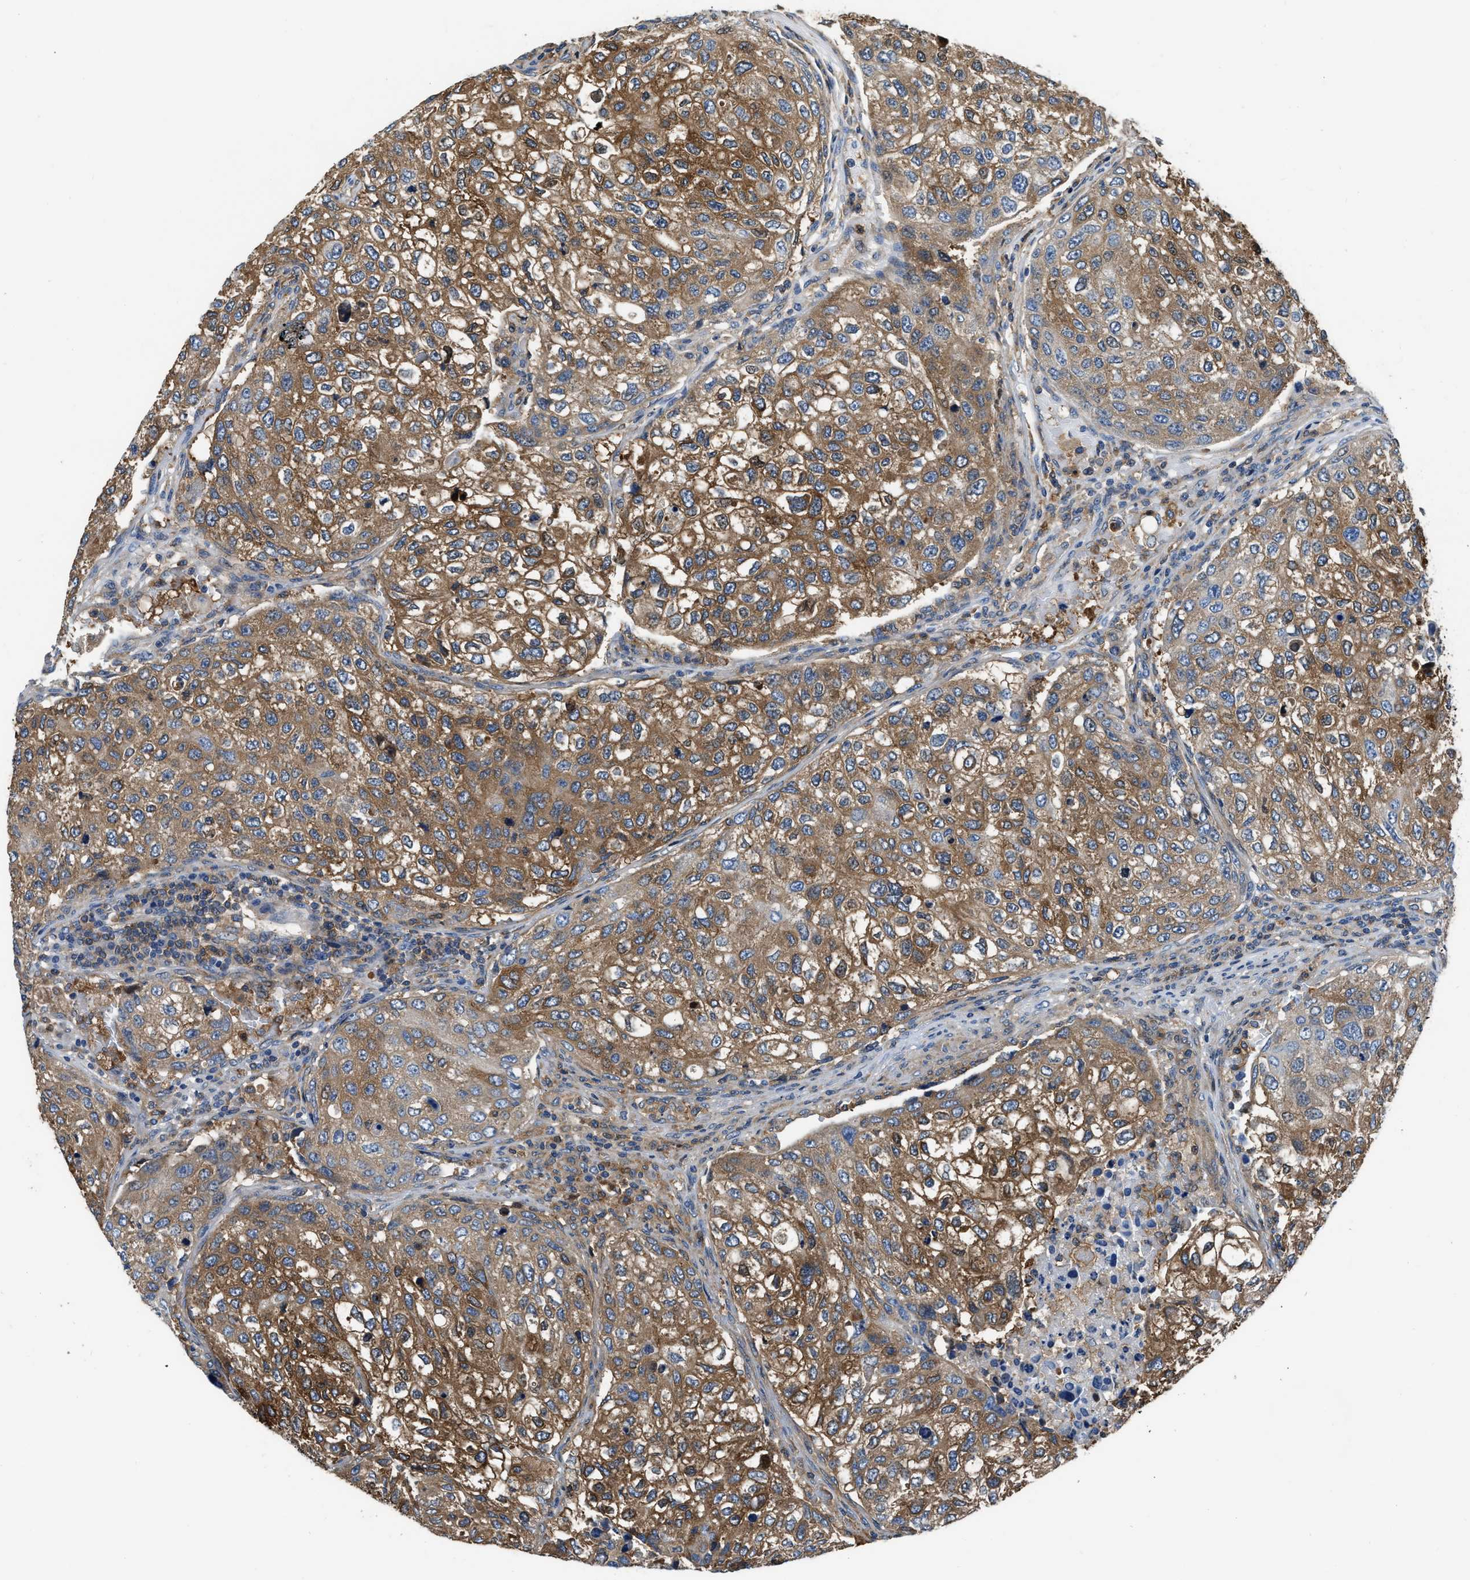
{"staining": {"intensity": "moderate", "quantity": ">75%", "location": "cytoplasmic/membranous"}, "tissue": "urothelial cancer", "cell_type": "Tumor cells", "image_type": "cancer", "snomed": [{"axis": "morphology", "description": "Urothelial carcinoma, High grade"}, {"axis": "topography", "description": "Lymph node"}, {"axis": "topography", "description": "Urinary bladder"}], "caption": "Urothelial cancer stained for a protein (brown) reveals moderate cytoplasmic/membranous positive positivity in approximately >75% of tumor cells.", "gene": "PKM", "patient": {"sex": "male", "age": 51}}